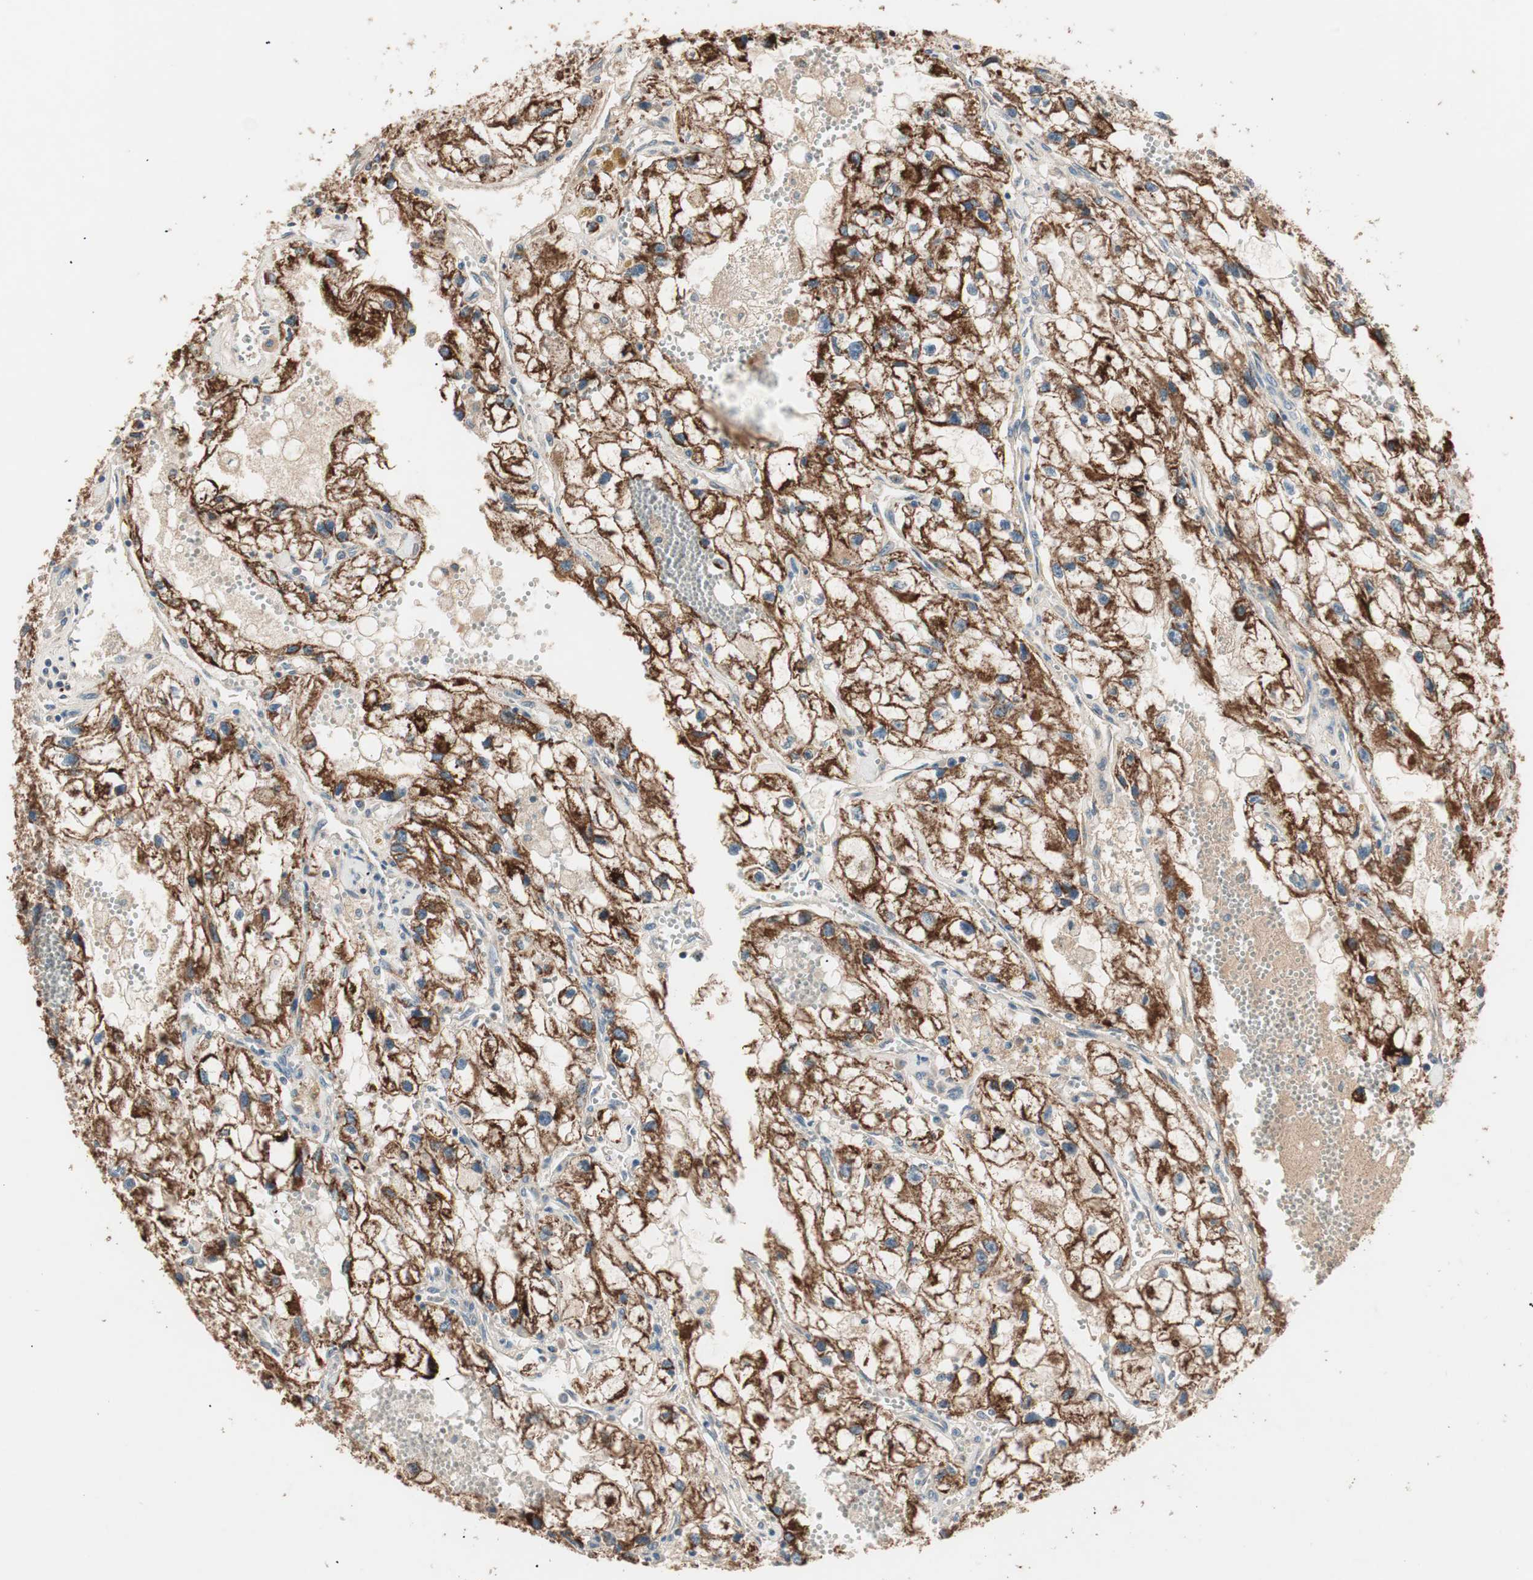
{"staining": {"intensity": "strong", "quantity": ">75%", "location": "cytoplasmic/membranous"}, "tissue": "renal cancer", "cell_type": "Tumor cells", "image_type": "cancer", "snomed": [{"axis": "morphology", "description": "Adenocarcinoma, NOS"}, {"axis": "topography", "description": "Kidney"}], "caption": "DAB immunohistochemical staining of renal cancer shows strong cytoplasmic/membranous protein positivity in approximately >75% of tumor cells. (DAB (3,3'-diaminobenzidine) = brown stain, brightfield microscopy at high magnification).", "gene": "HPN", "patient": {"sex": "female", "age": 70}}